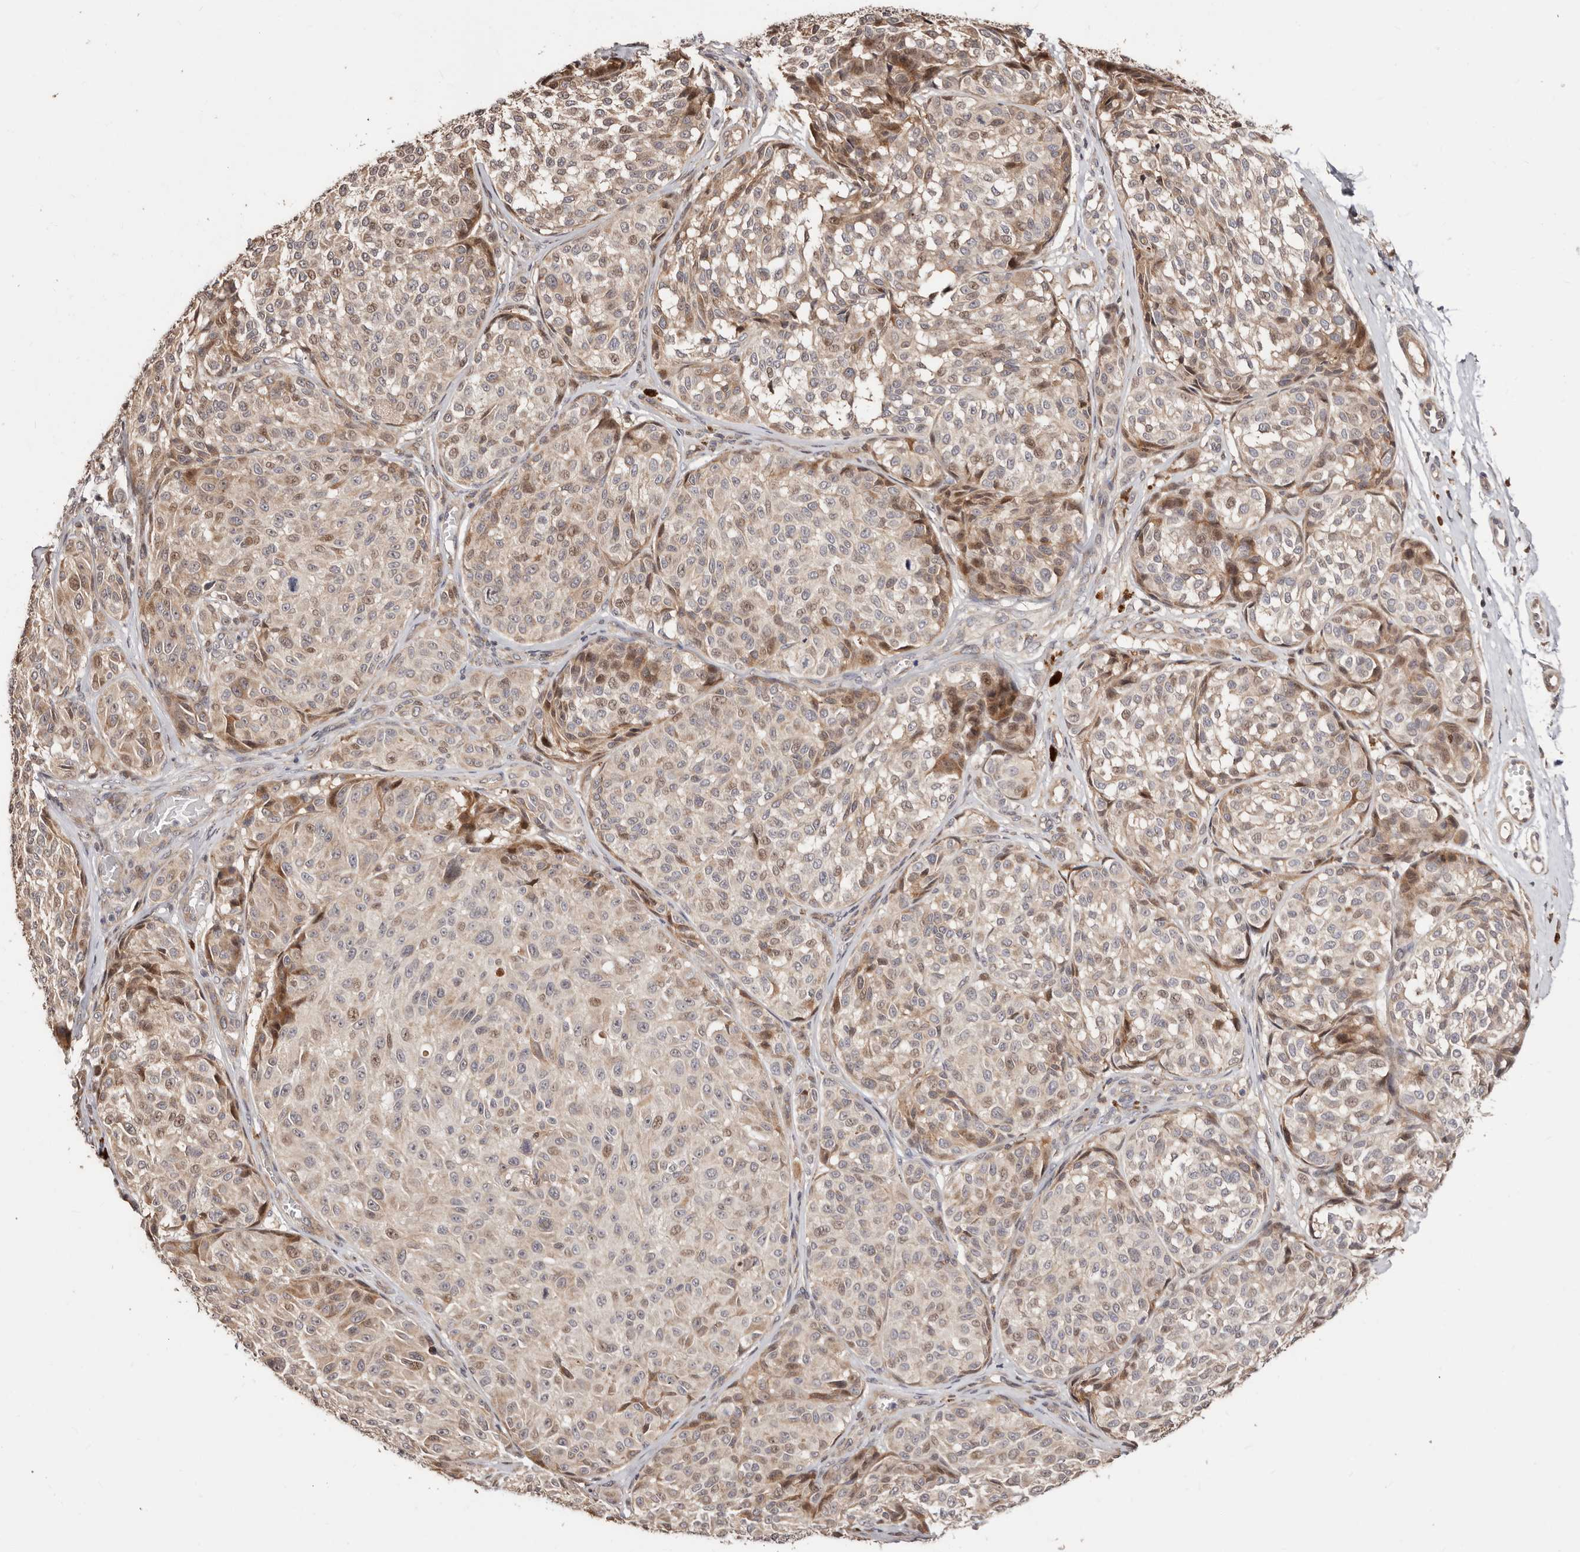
{"staining": {"intensity": "weak", "quantity": "<25%", "location": "nuclear"}, "tissue": "melanoma", "cell_type": "Tumor cells", "image_type": "cancer", "snomed": [{"axis": "morphology", "description": "Malignant melanoma, NOS"}, {"axis": "topography", "description": "Skin"}], "caption": "The photomicrograph demonstrates no significant expression in tumor cells of melanoma.", "gene": "APOL6", "patient": {"sex": "male", "age": 83}}